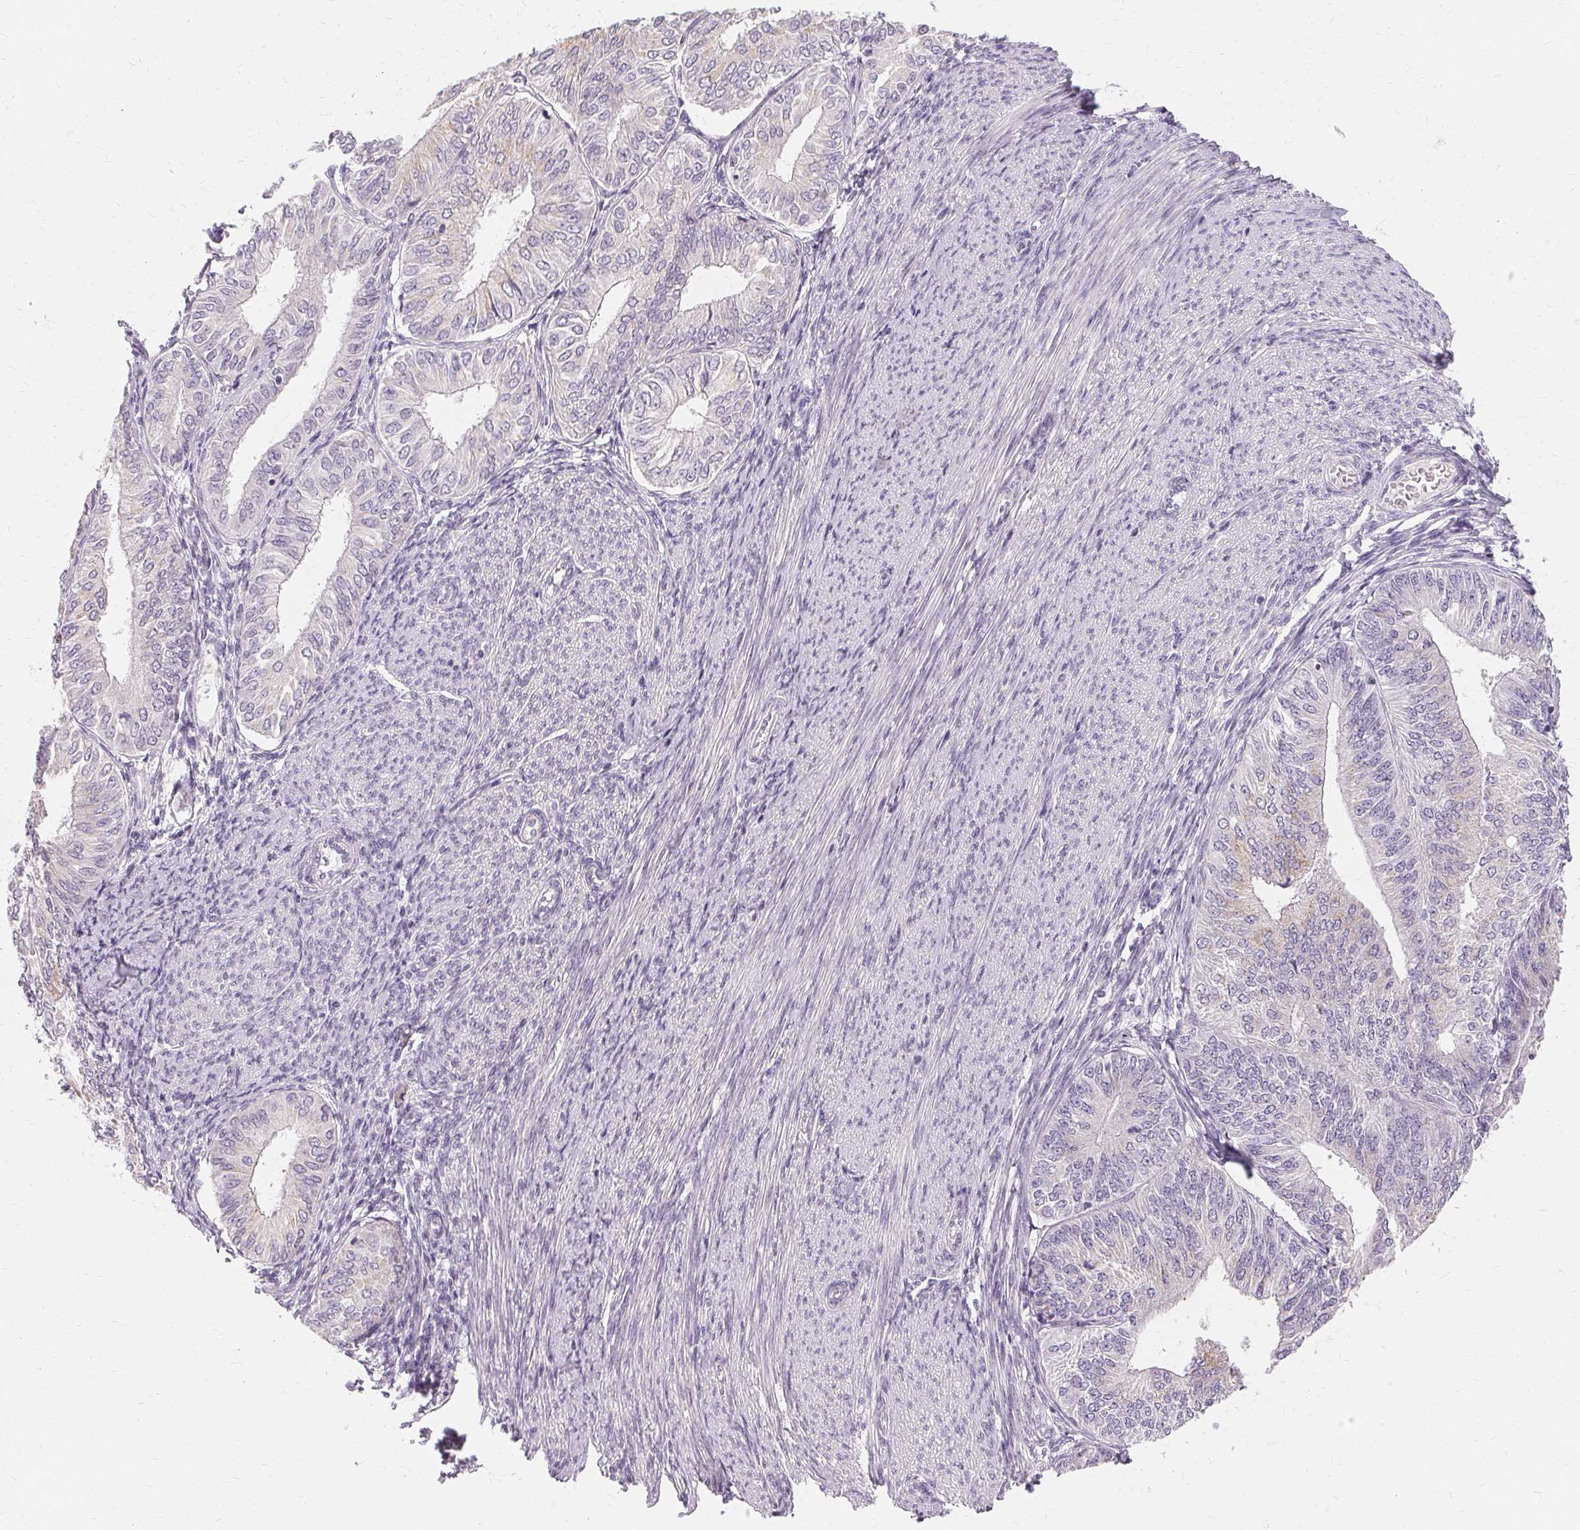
{"staining": {"intensity": "negative", "quantity": "none", "location": "none"}, "tissue": "endometrial cancer", "cell_type": "Tumor cells", "image_type": "cancer", "snomed": [{"axis": "morphology", "description": "Adenocarcinoma, NOS"}, {"axis": "topography", "description": "Endometrium"}], "caption": "Tumor cells show no significant staining in endometrial cancer.", "gene": "FCRL3", "patient": {"sex": "female", "age": 58}}